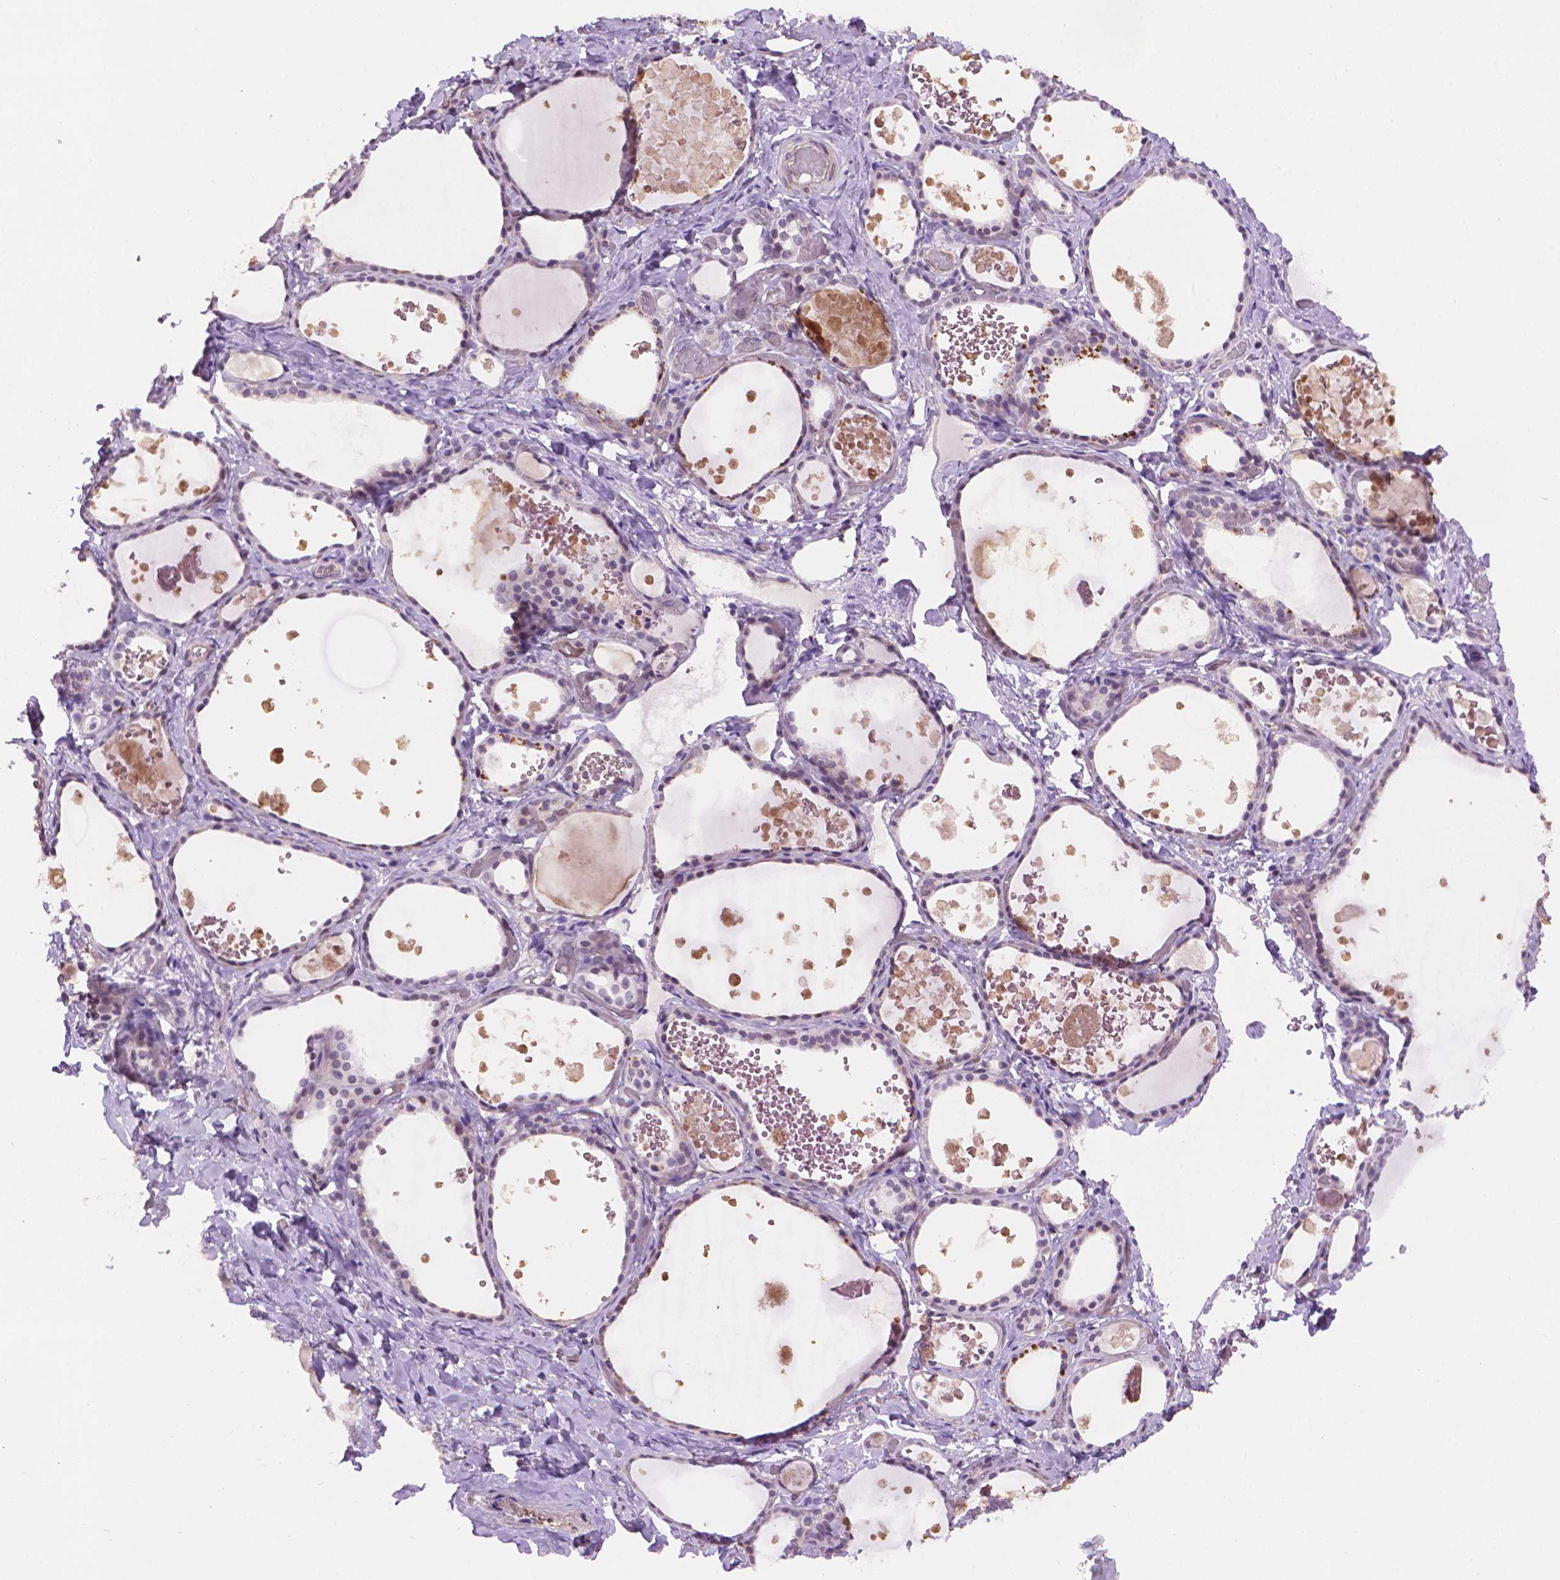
{"staining": {"intensity": "negative", "quantity": "none", "location": "none"}, "tissue": "thyroid gland", "cell_type": "Glandular cells", "image_type": "normal", "snomed": [{"axis": "morphology", "description": "Normal tissue, NOS"}, {"axis": "topography", "description": "Thyroid gland"}], "caption": "Thyroid gland was stained to show a protein in brown. There is no significant expression in glandular cells.", "gene": "TMEM184A", "patient": {"sex": "female", "age": 56}}